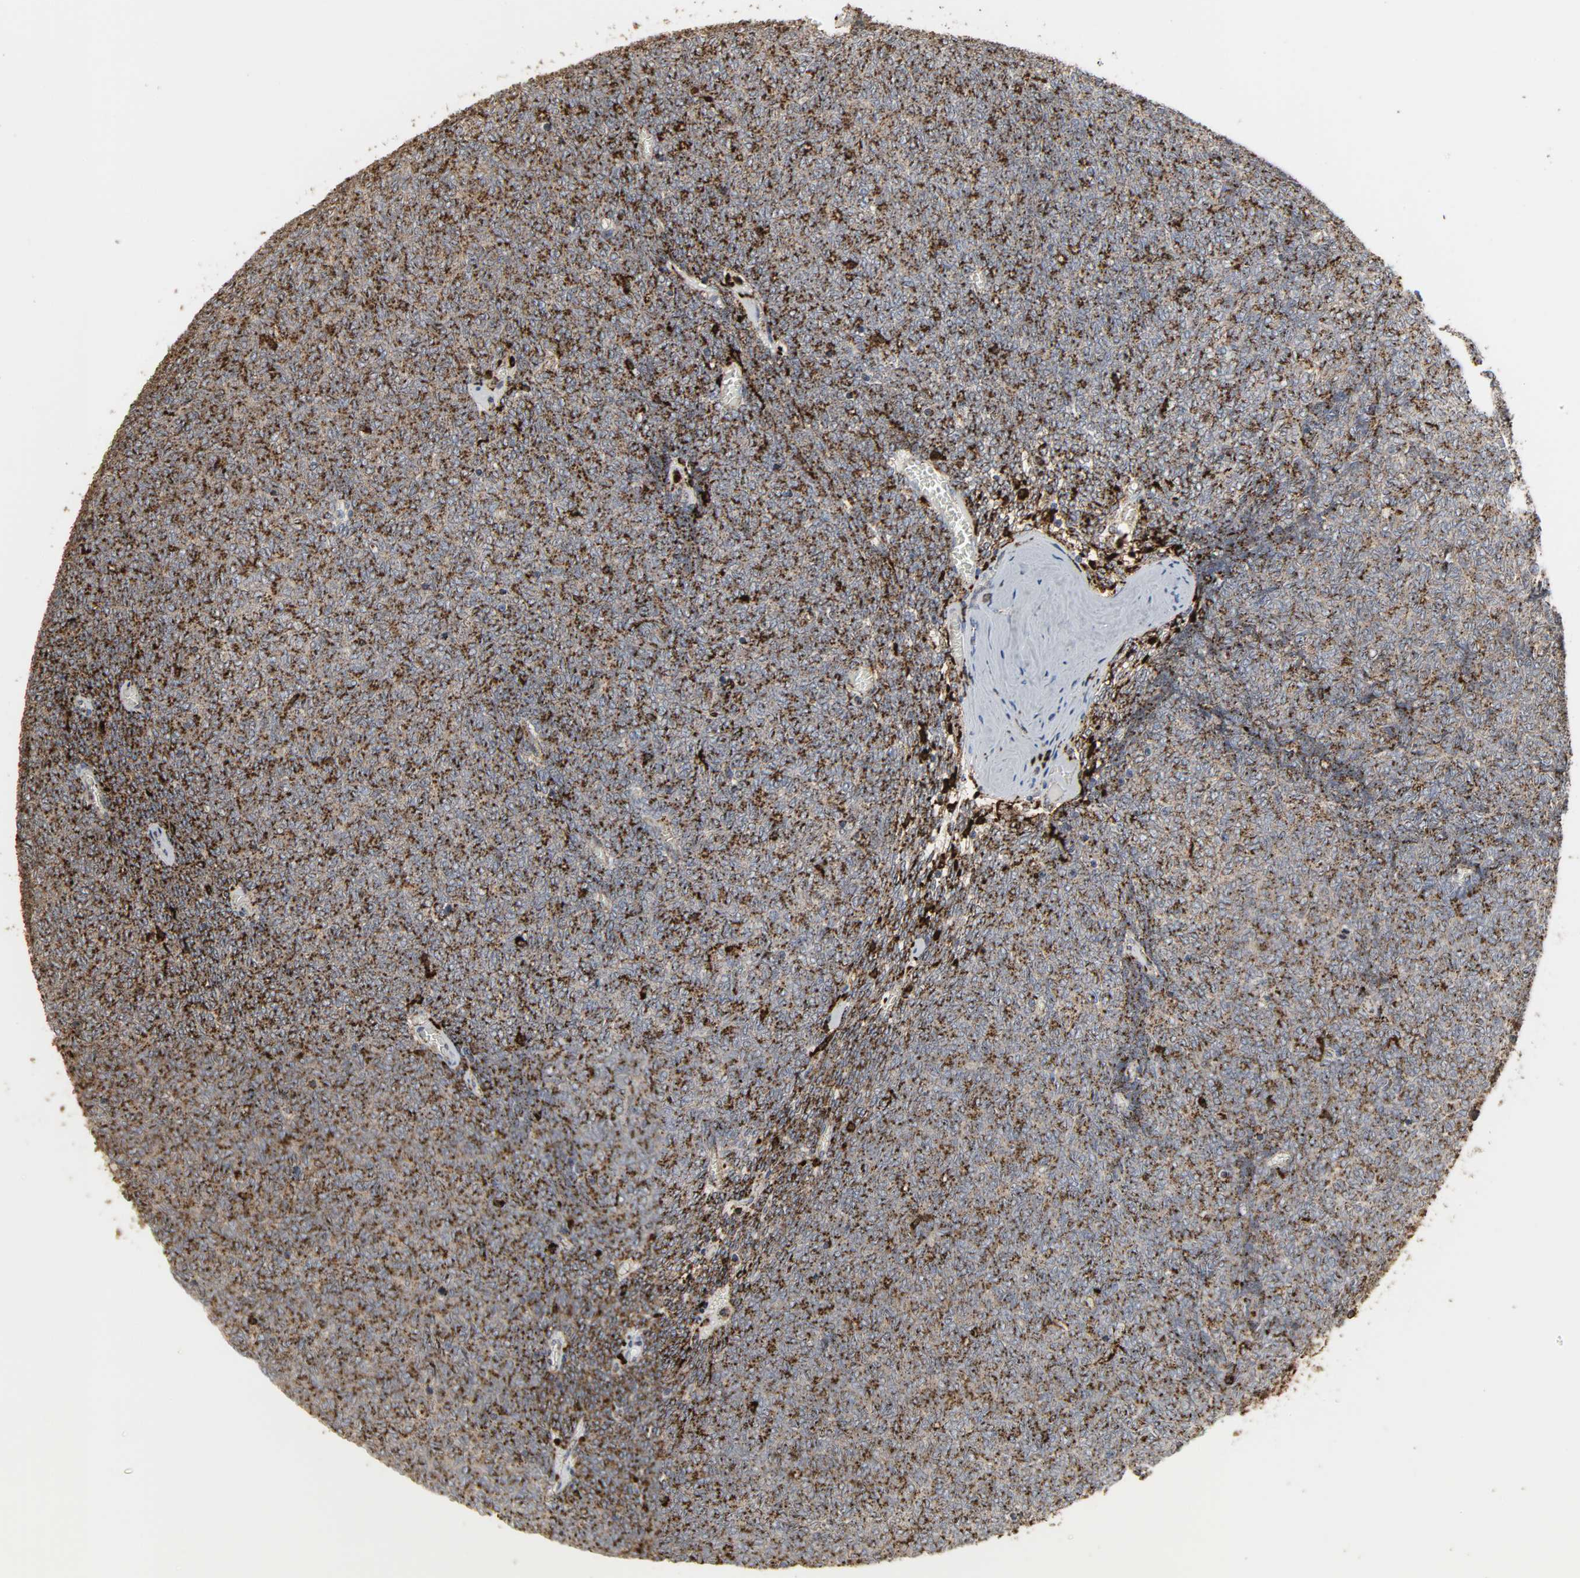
{"staining": {"intensity": "strong", "quantity": ">75%", "location": "cytoplasmic/membranous"}, "tissue": "renal cancer", "cell_type": "Tumor cells", "image_type": "cancer", "snomed": [{"axis": "morphology", "description": "Neoplasm, malignant, NOS"}, {"axis": "topography", "description": "Kidney"}], "caption": "A histopathology image of renal malignant neoplasm stained for a protein demonstrates strong cytoplasmic/membranous brown staining in tumor cells. (Brightfield microscopy of DAB IHC at high magnification).", "gene": "PSAP", "patient": {"sex": "male", "age": 28}}